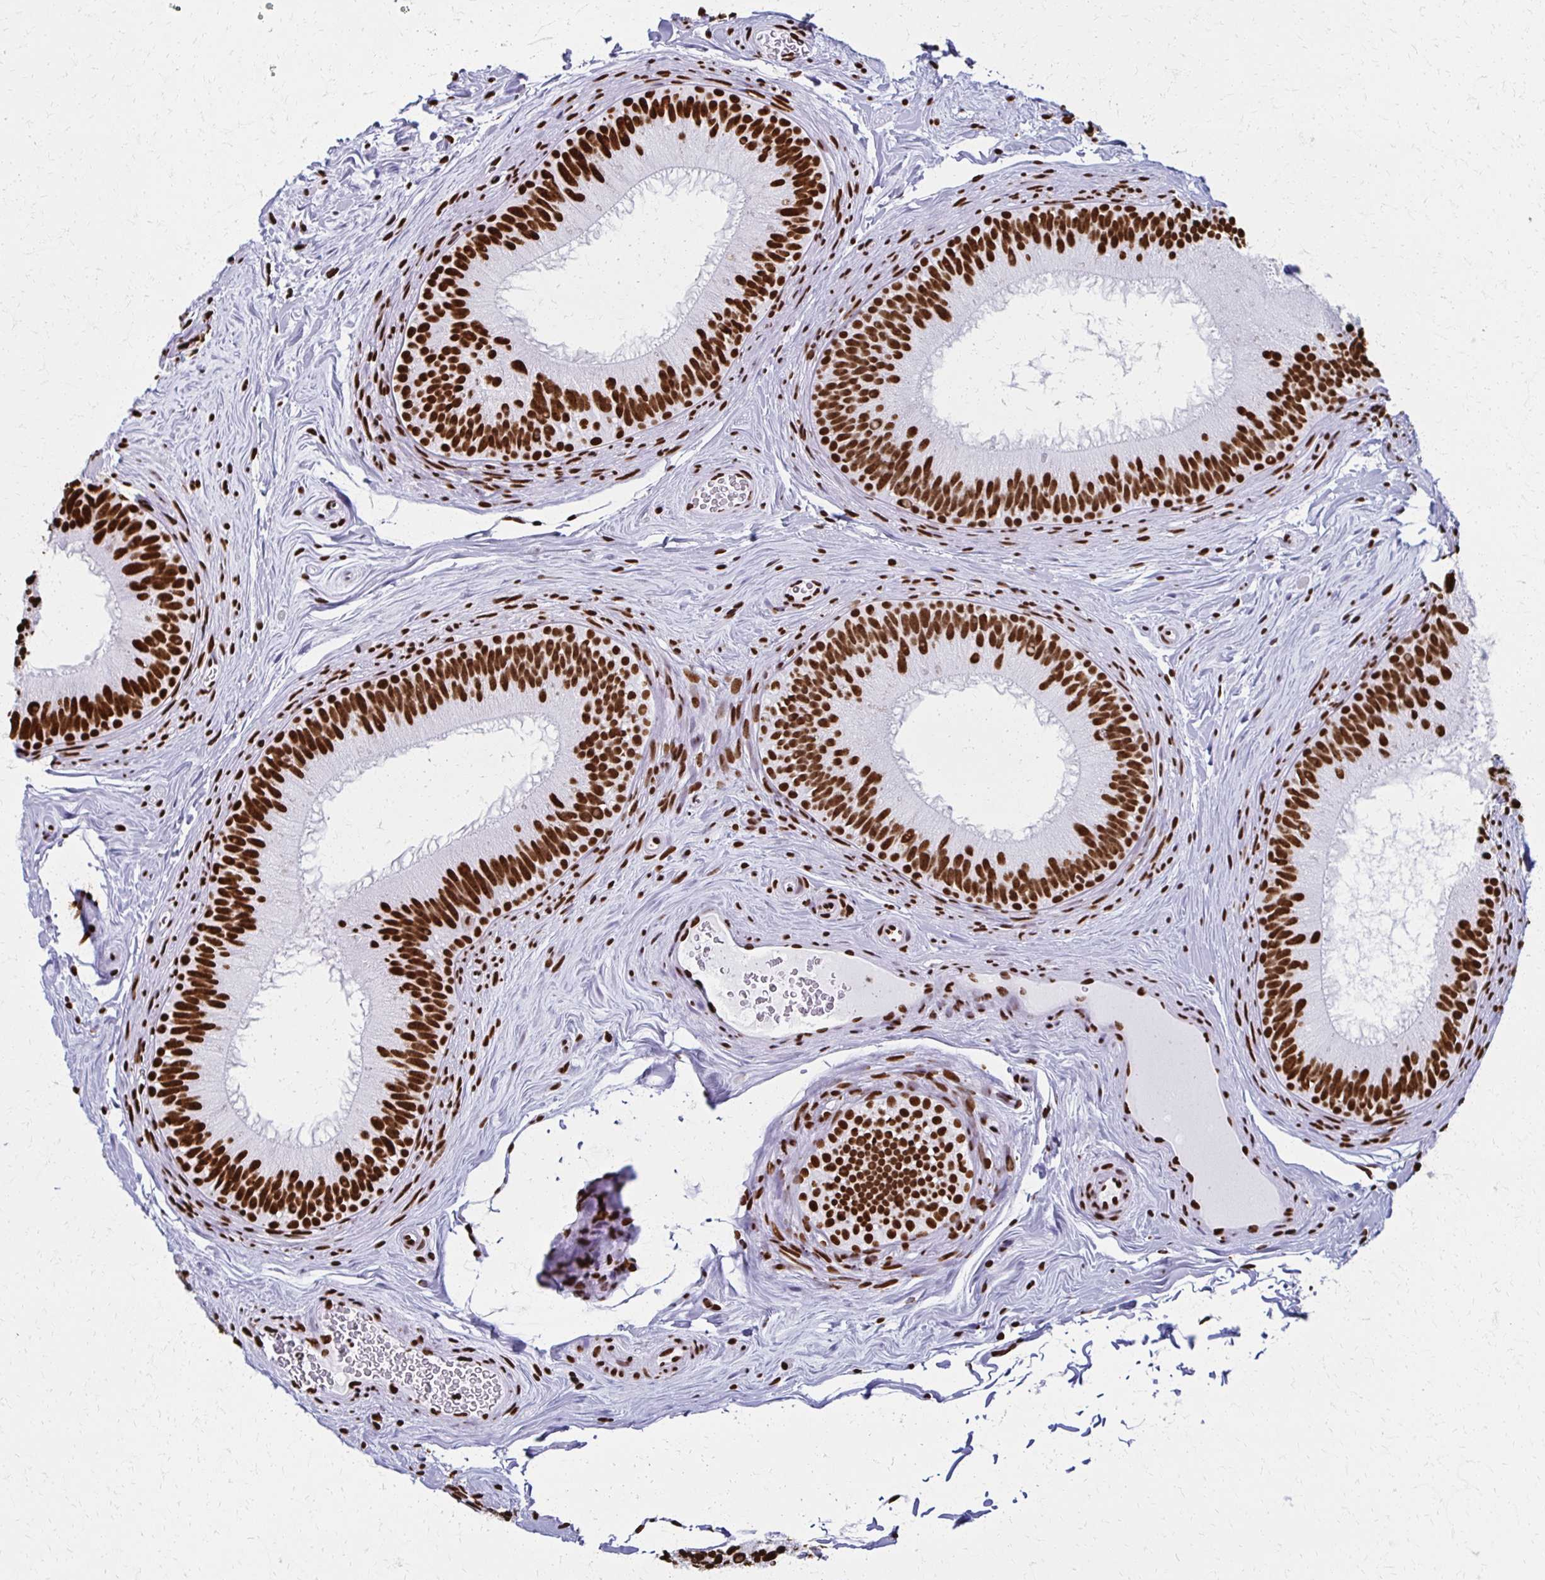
{"staining": {"intensity": "strong", "quantity": ">75%", "location": "nuclear"}, "tissue": "epididymis", "cell_type": "Glandular cells", "image_type": "normal", "snomed": [{"axis": "morphology", "description": "Normal tissue, NOS"}, {"axis": "topography", "description": "Epididymis"}], "caption": "This micrograph reveals IHC staining of normal epididymis, with high strong nuclear positivity in approximately >75% of glandular cells.", "gene": "NONO", "patient": {"sex": "male", "age": 44}}